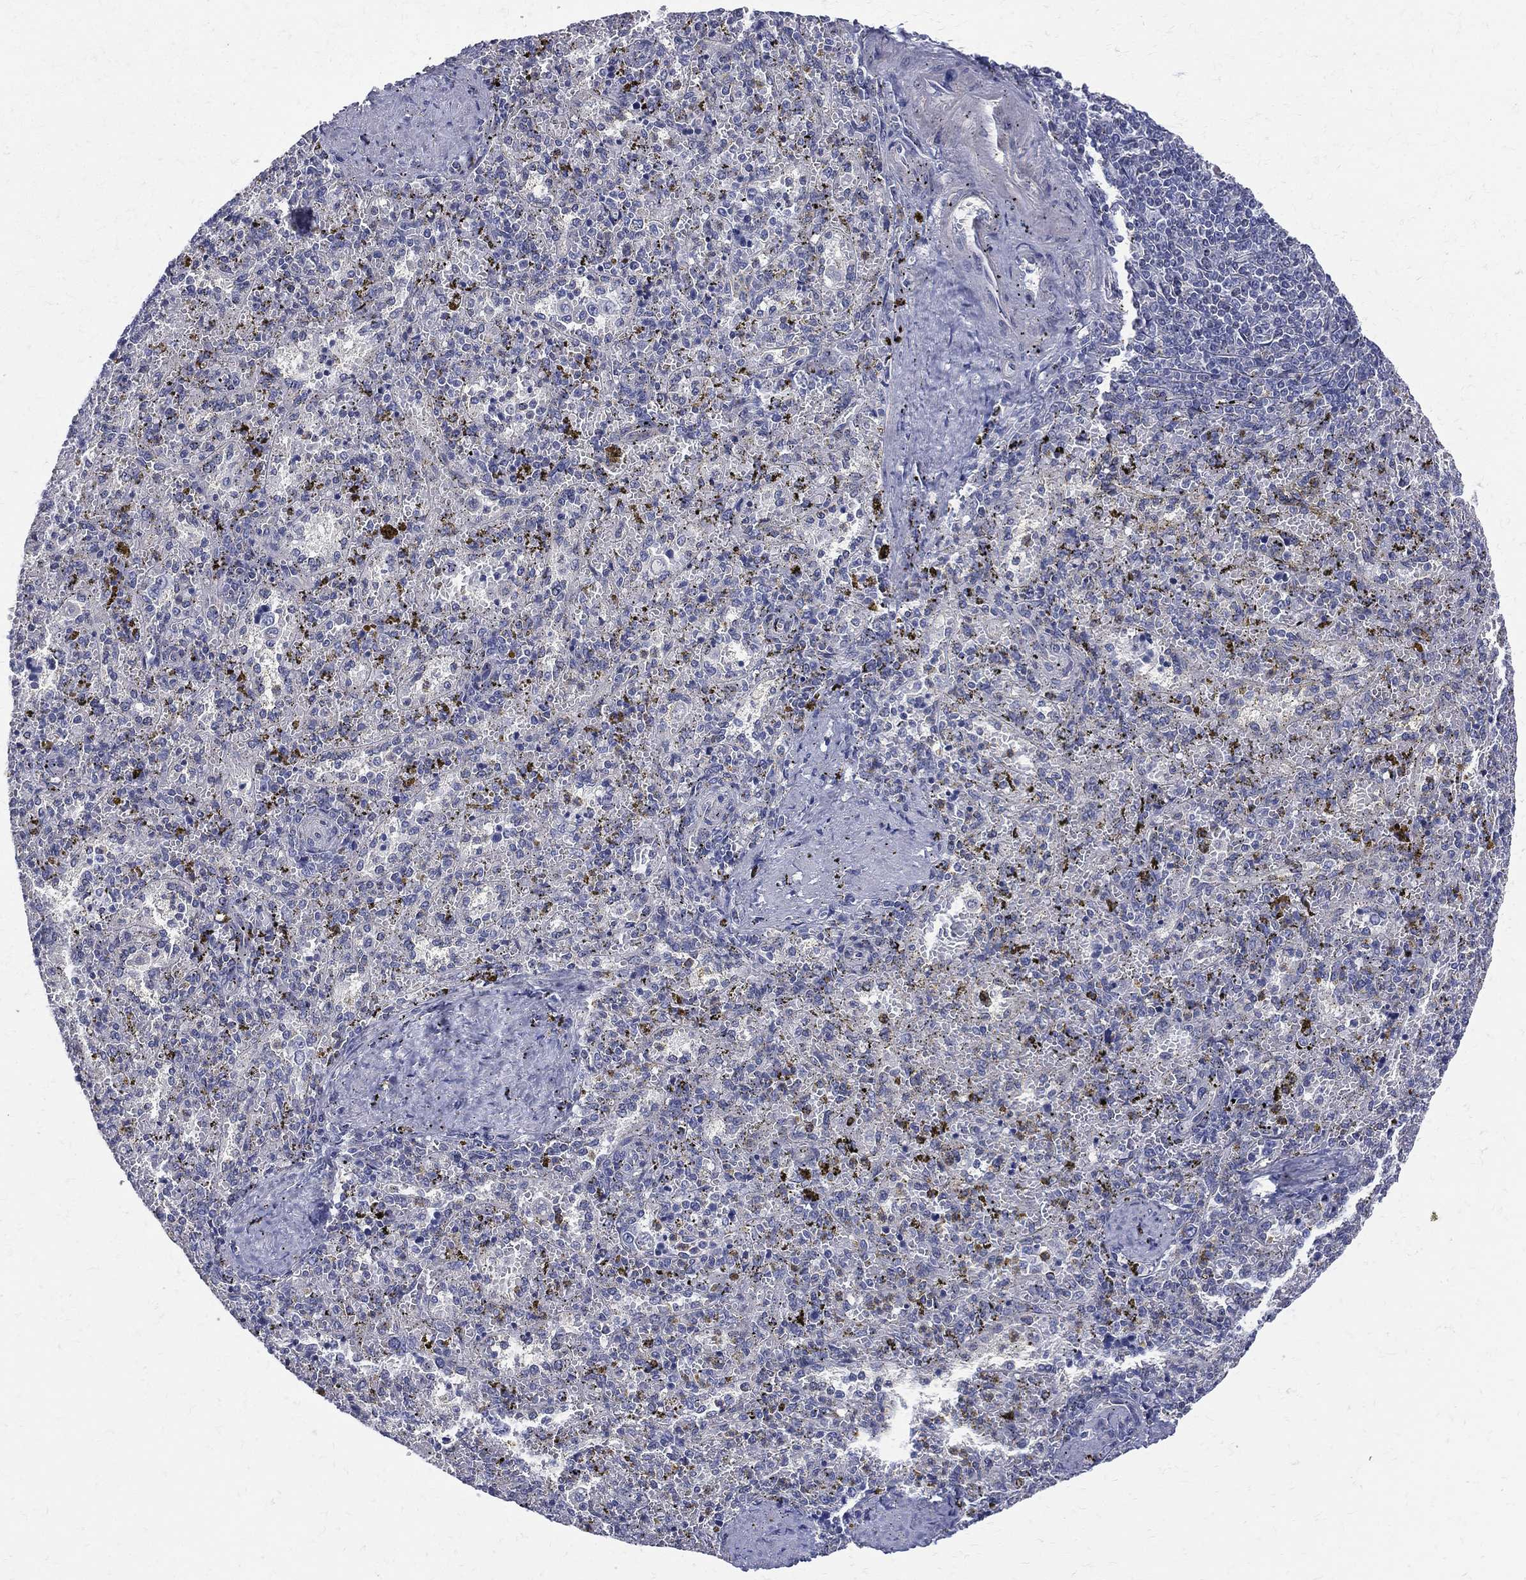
{"staining": {"intensity": "negative", "quantity": "none", "location": "none"}, "tissue": "spleen", "cell_type": "Cells in red pulp", "image_type": "normal", "snomed": [{"axis": "morphology", "description": "Normal tissue, NOS"}, {"axis": "topography", "description": "Spleen"}], "caption": "Spleen was stained to show a protein in brown. There is no significant positivity in cells in red pulp.", "gene": "ETNPPL", "patient": {"sex": "female", "age": 50}}